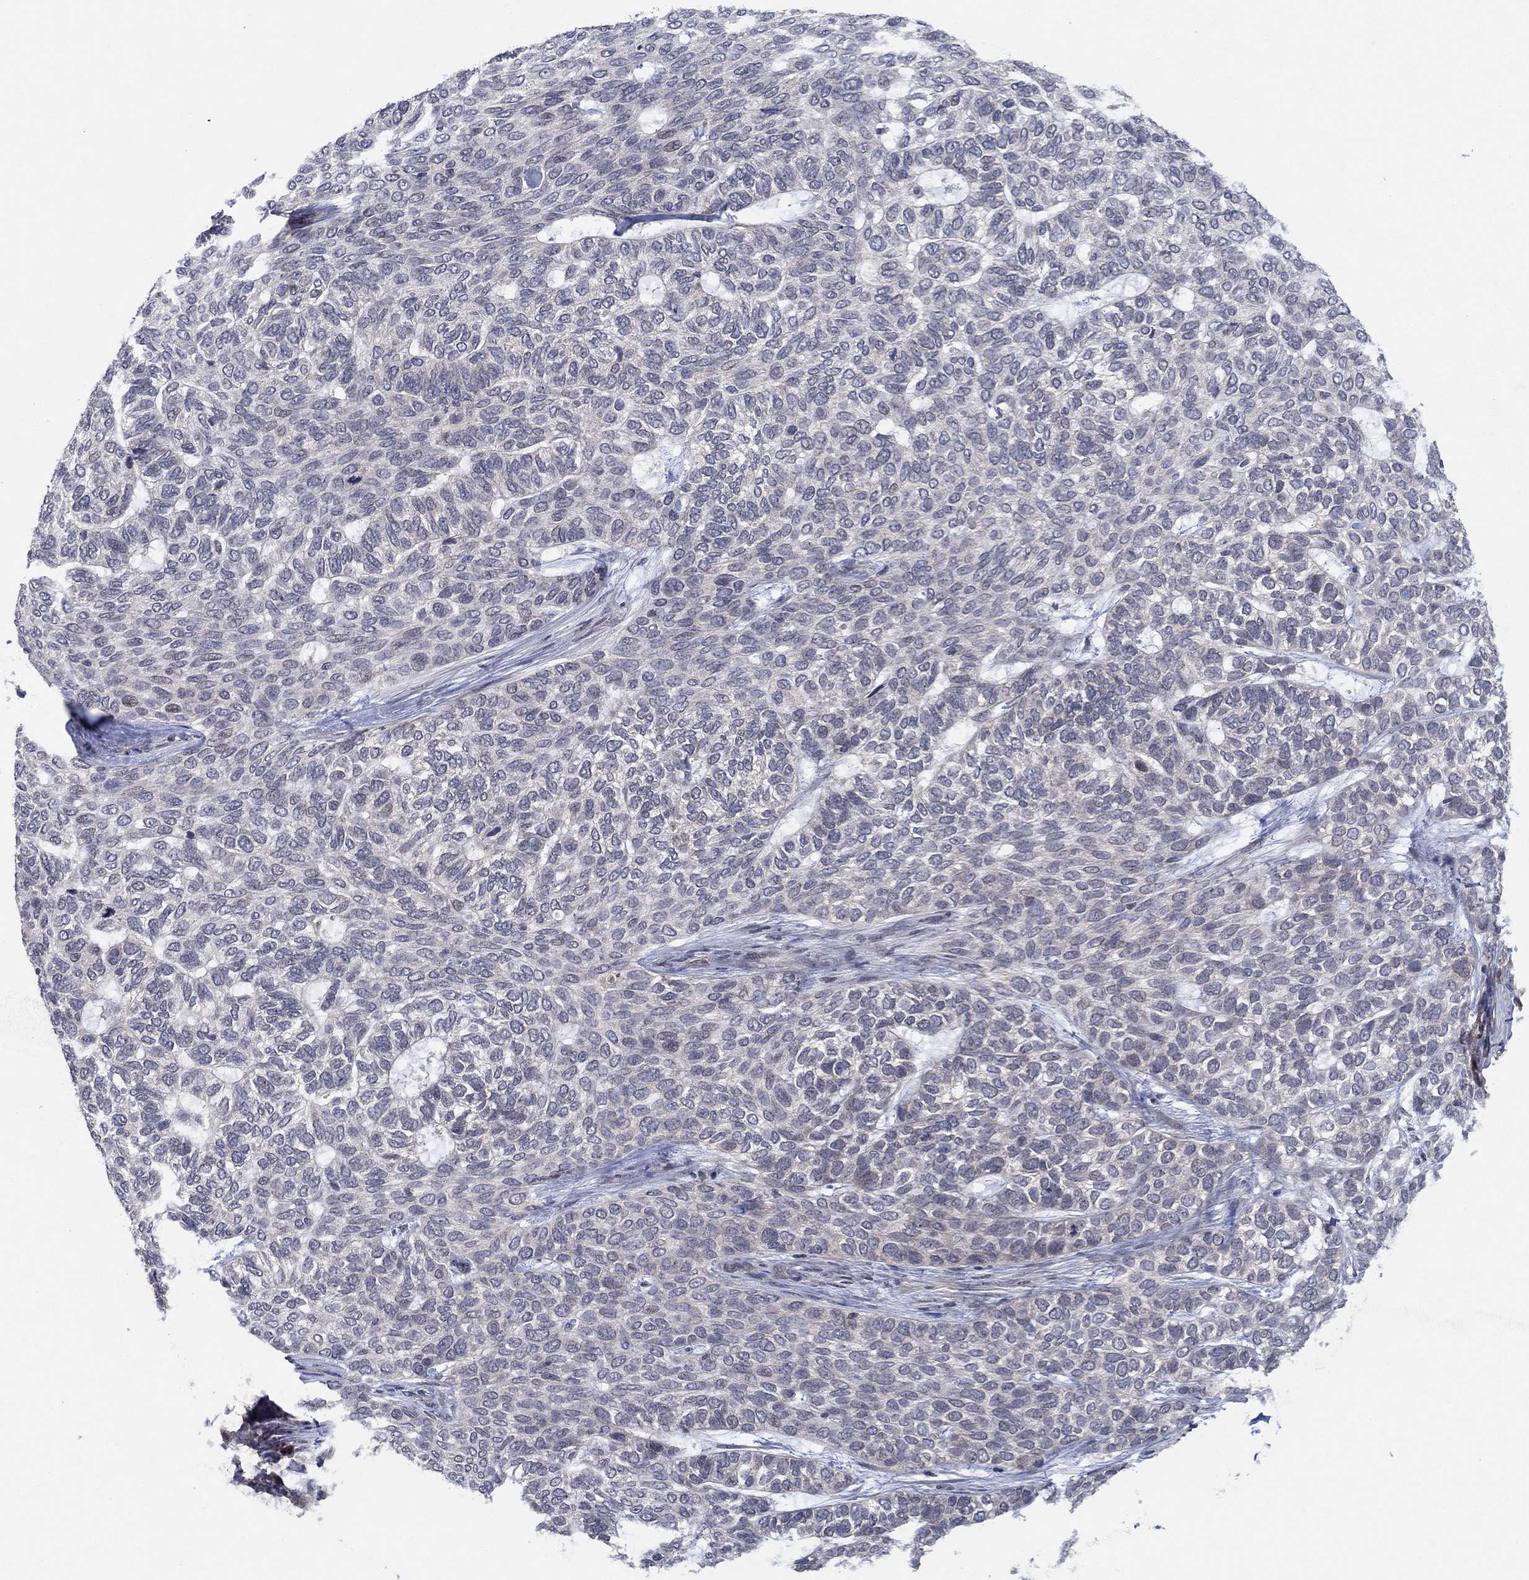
{"staining": {"intensity": "negative", "quantity": "none", "location": "none"}, "tissue": "skin cancer", "cell_type": "Tumor cells", "image_type": "cancer", "snomed": [{"axis": "morphology", "description": "Basal cell carcinoma"}, {"axis": "topography", "description": "Skin"}], "caption": "There is no significant expression in tumor cells of skin cancer.", "gene": "IL4", "patient": {"sex": "female", "age": 65}}